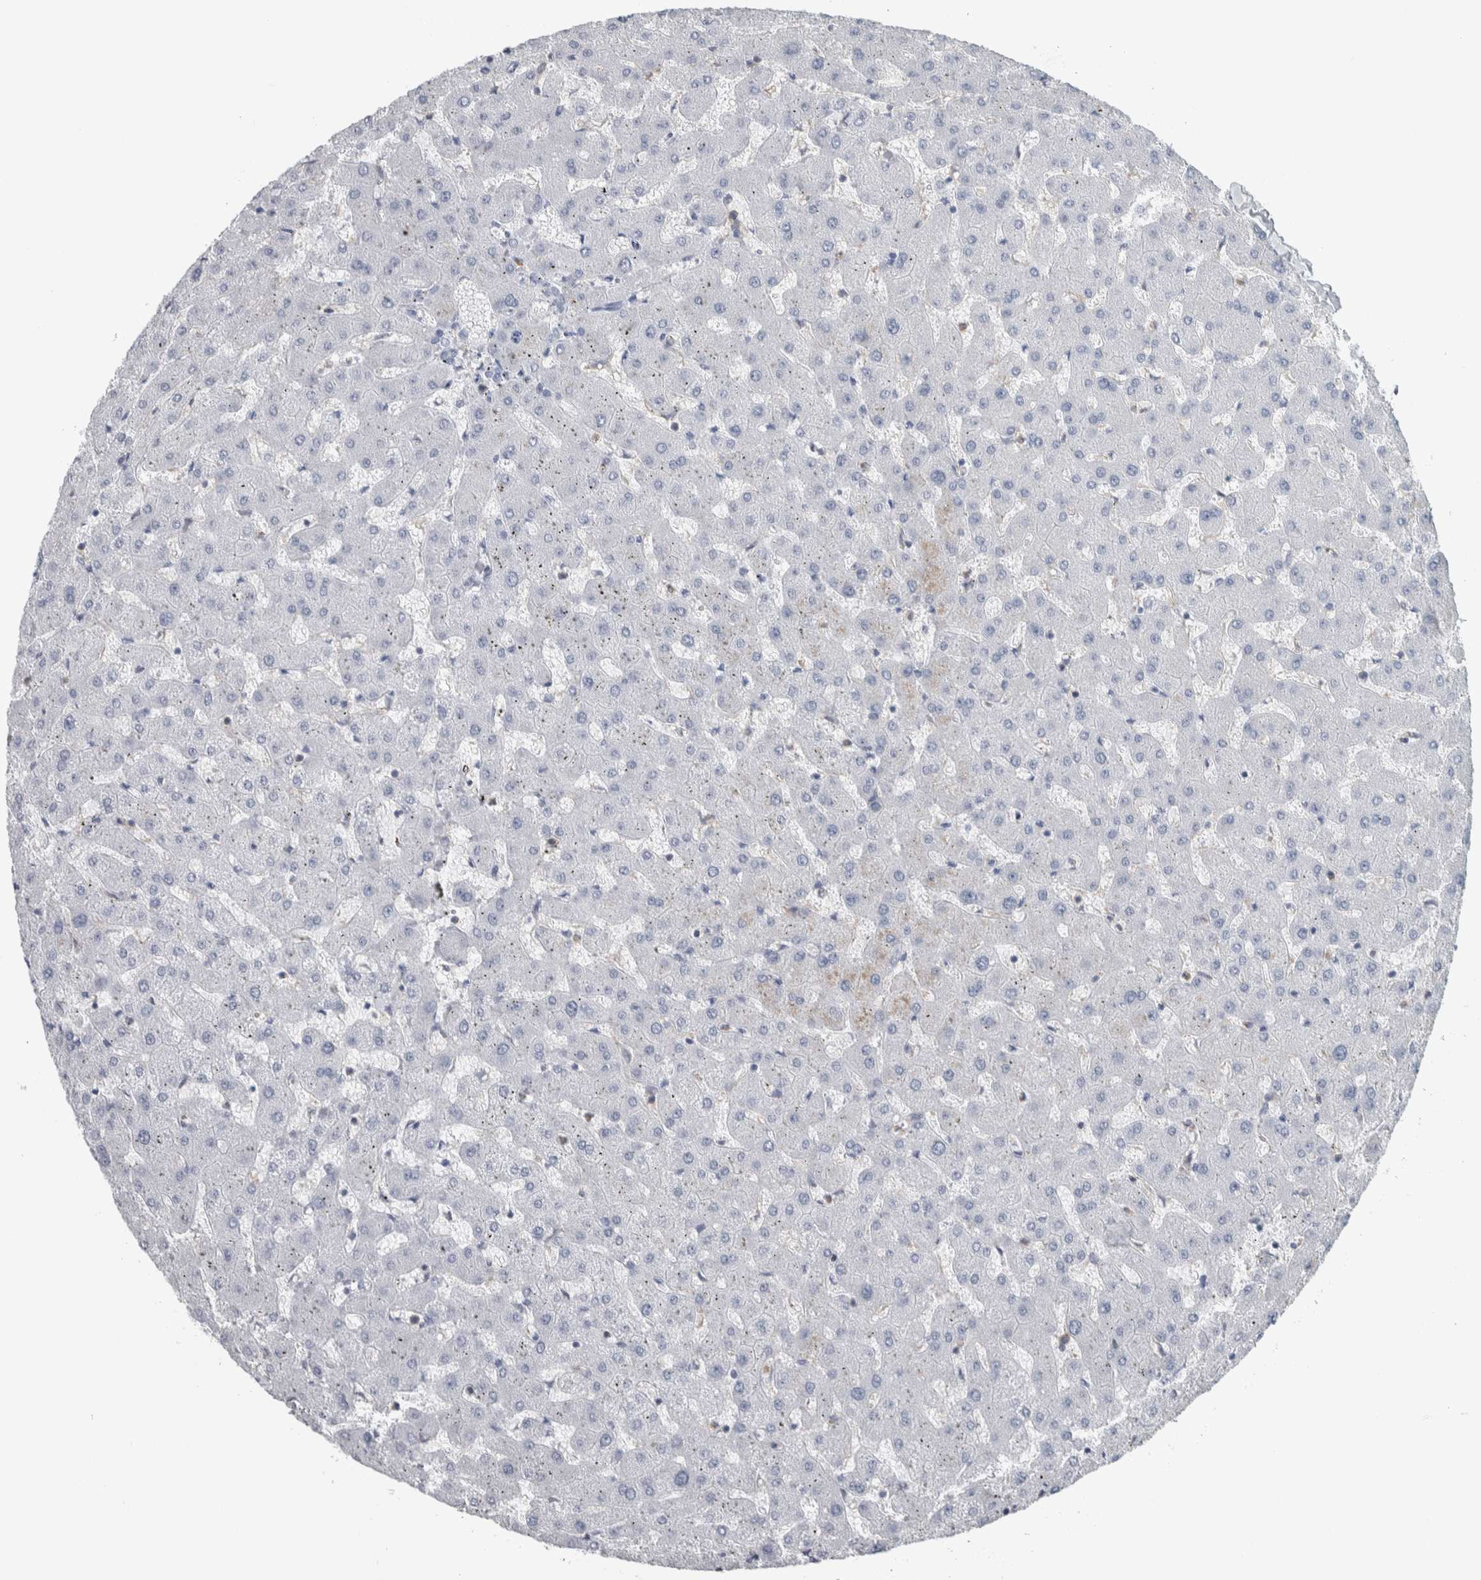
{"staining": {"intensity": "negative", "quantity": "none", "location": "none"}, "tissue": "liver", "cell_type": "Cholangiocytes", "image_type": "normal", "snomed": [{"axis": "morphology", "description": "Normal tissue, NOS"}, {"axis": "topography", "description": "Liver"}], "caption": "IHC histopathology image of normal liver: liver stained with DAB shows no significant protein staining in cholangiocytes. (IHC, brightfield microscopy, high magnification).", "gene": "SKAP2", "patient": {"sex": "female", "age": 63}}